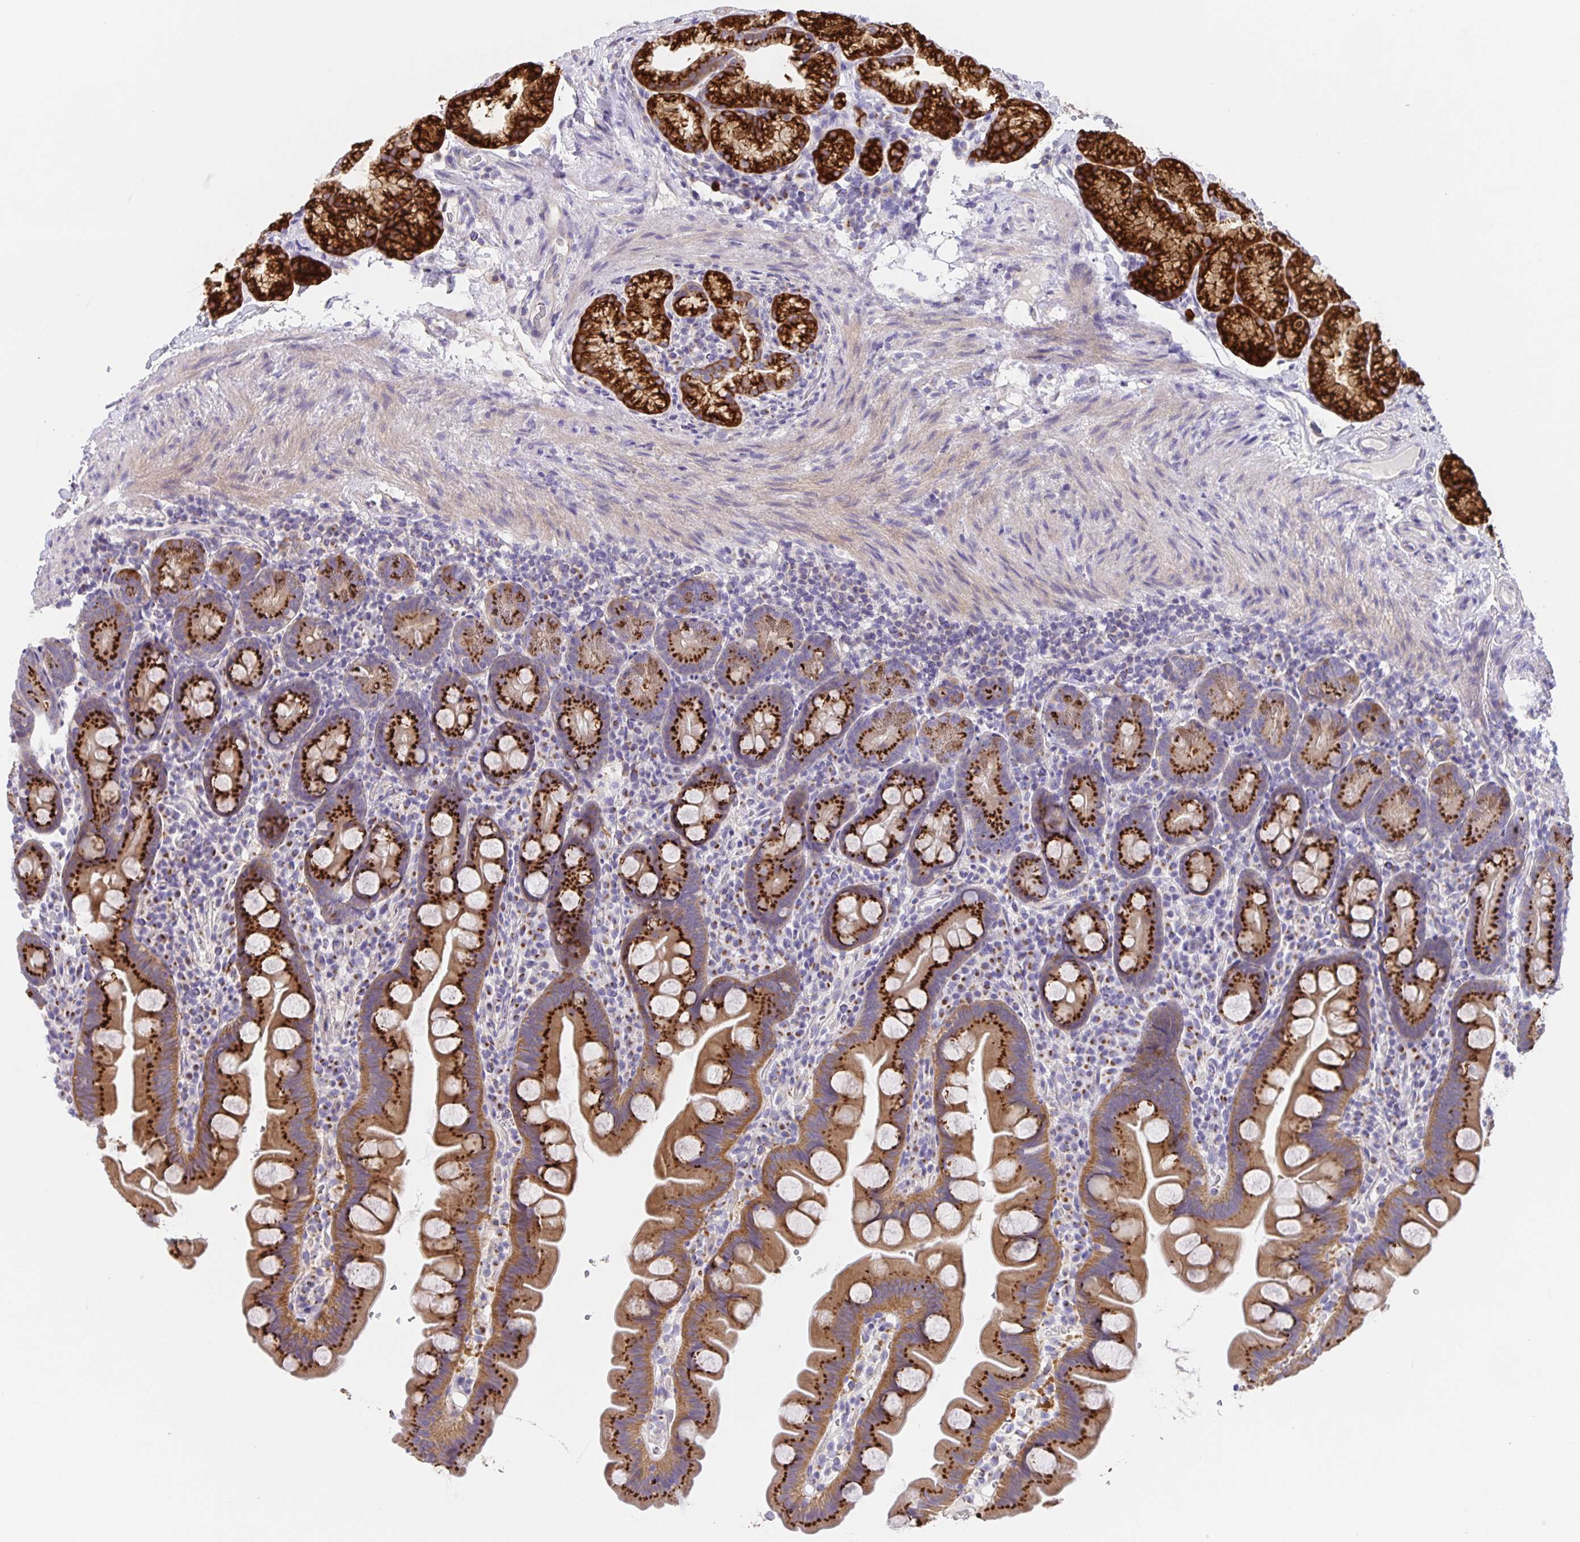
{"staining": {"intensity": "strong", "quantity": "25%-75%", "location": "cytoplasmic/membranous"}, "tissue": "small intestine", "cell_type": "Glandular cells", "image_type": "normal", "snomed": [{"axis": "morphology", "description": "Normal tissue, NOS"}, {"axis": "topography", "description": "Small intestine"}], "caption": "Approximately 25%-75% of glandular cells in benign small intestine show strong cytoplasmic/membranous protein expression as visualized by brown immunohistochemical staining.", "gene": "PRR36", "patient": {"sex": "female", "age": 68}}